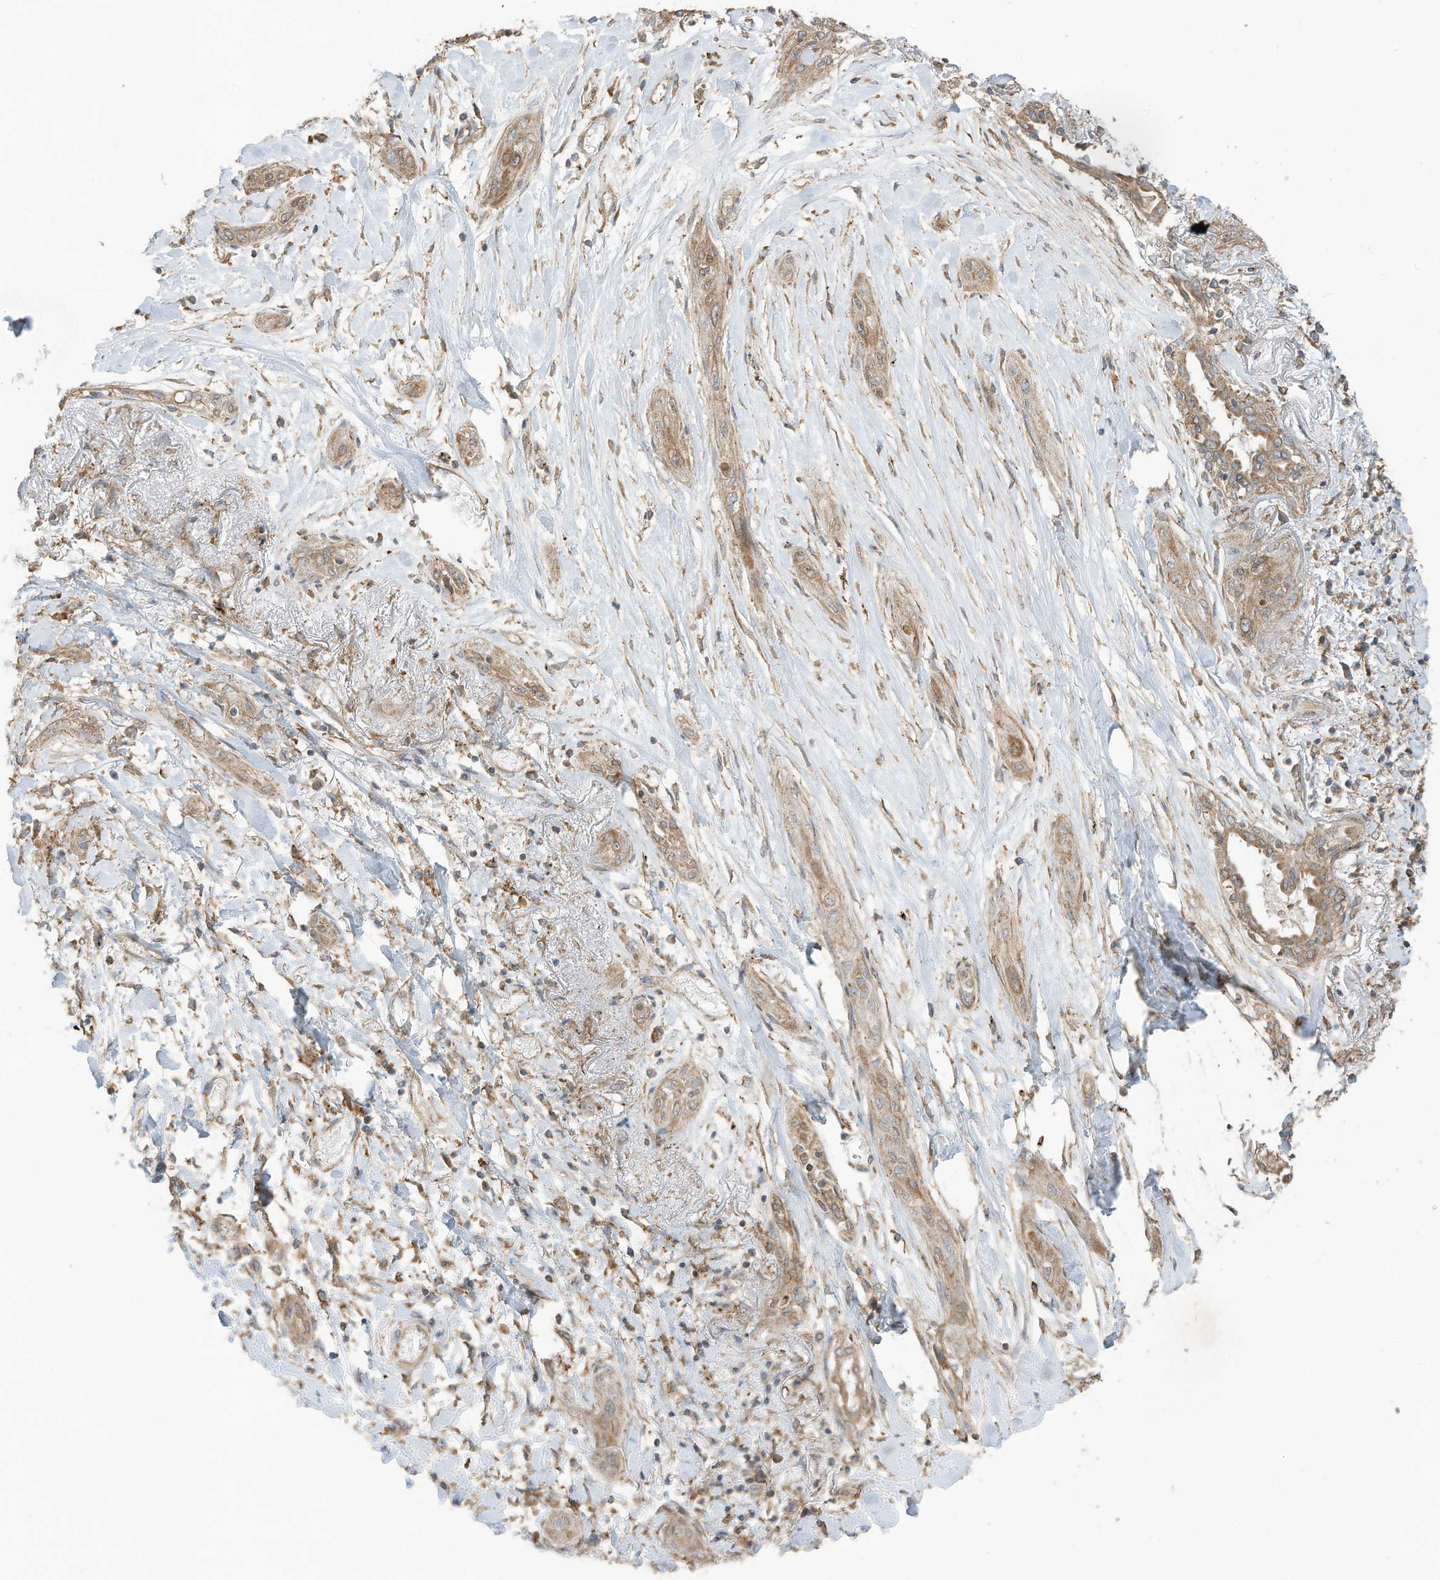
{"staining": {"intensity": "moderate", "quantity": ">75%", "location": "cytoplasmic/membranous"}, "tissue": "lung cancer", "cell_type": "Tumor cells", "image_type": "cancer", "snomed": [{"axis": "morphology", "description": "Squamous cell carcinoma, NOS"}, {"axis": "topography", "description": "Lung"}], "caption": "A high-resolution histopathology image shows immunohistochemistry (IHC) staining of lung cancer, which reveals moderate cytoplasmic/membranous expression in about >75% of tumor cells.", "gene": "CGAS", "patient": {"sex": "female", "age": 47}}